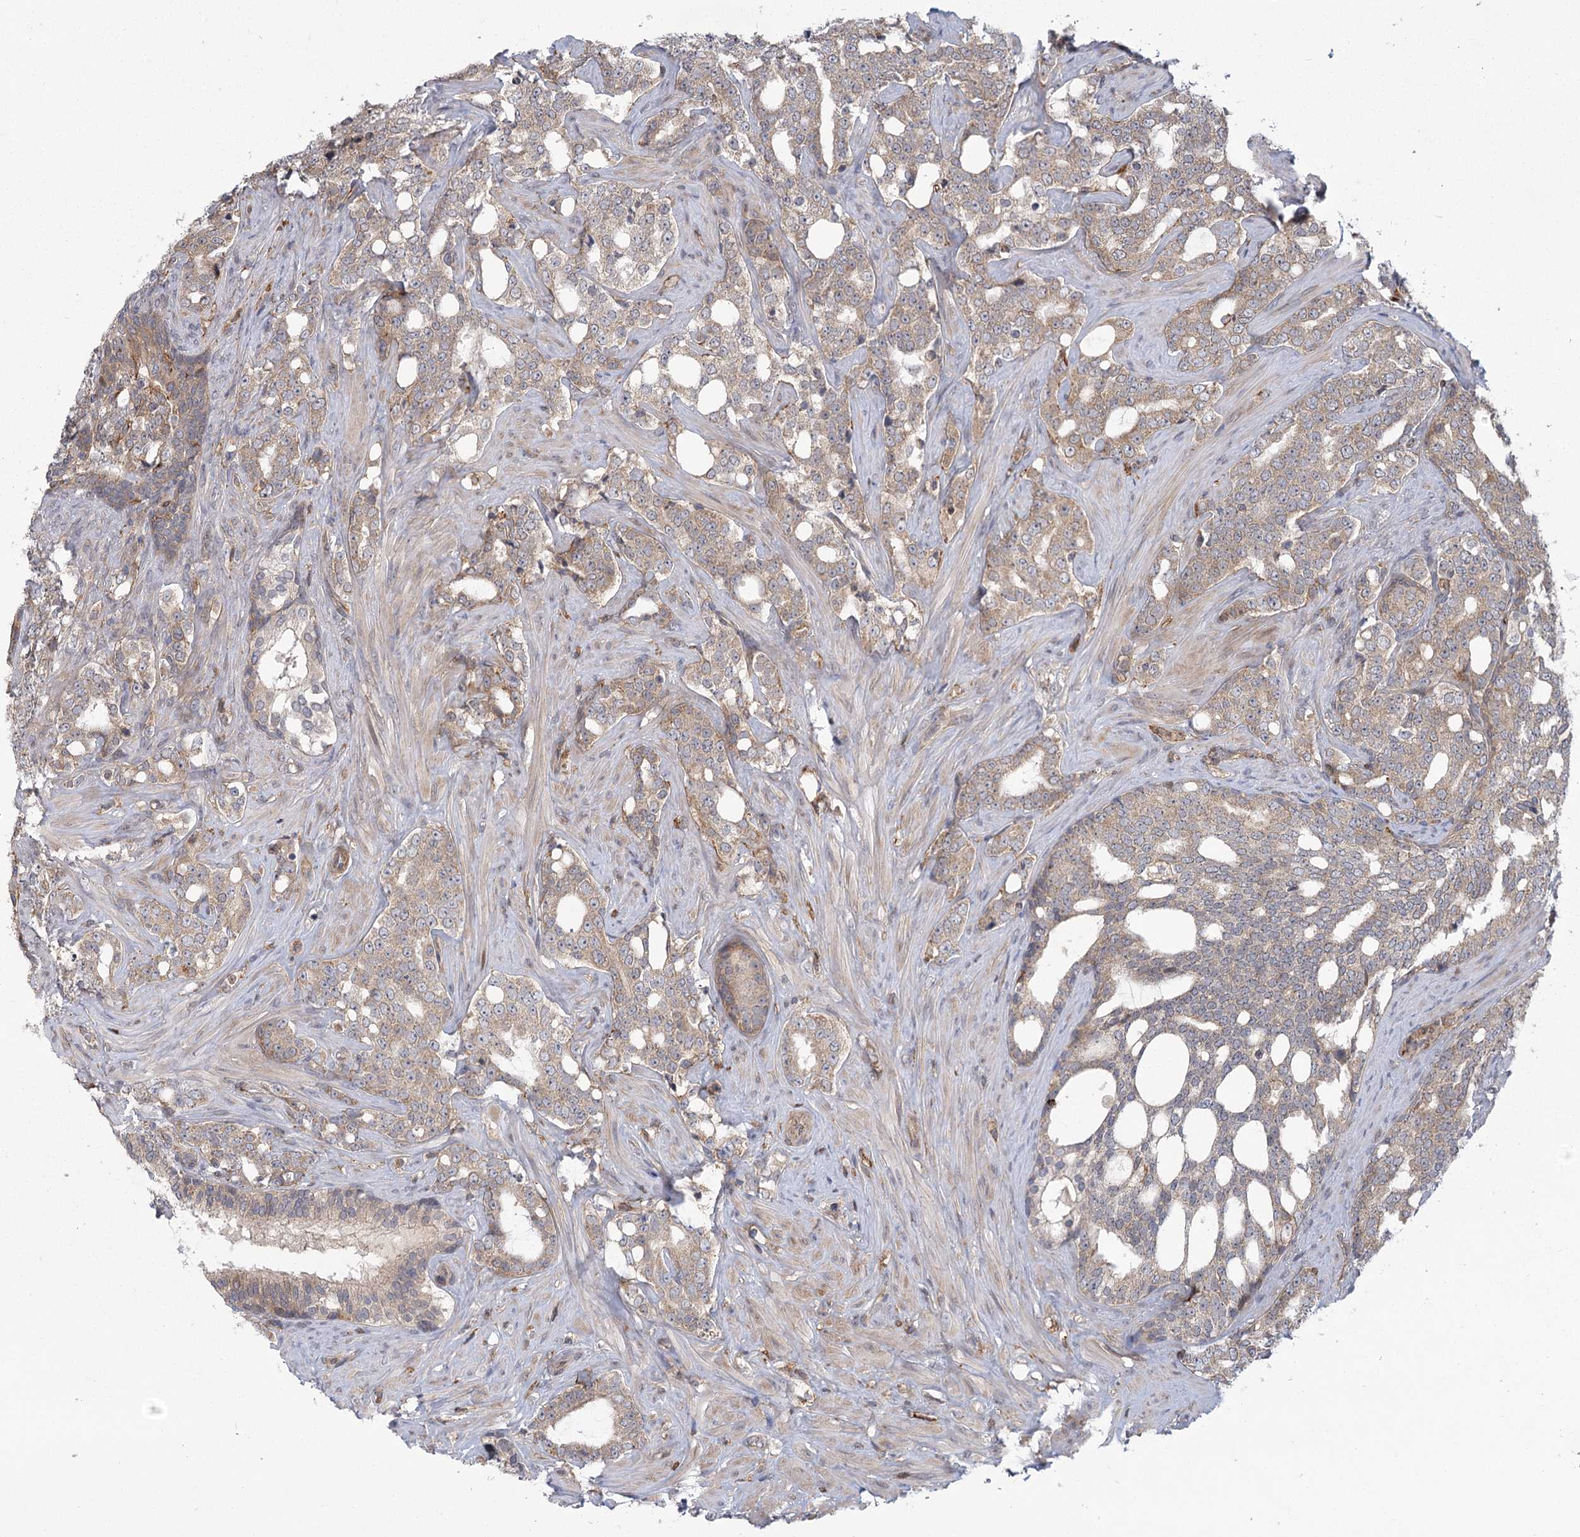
{"staining": {"intensity": "weak", "quantity": "25%-75%", "location": "cytoplasmic/membranous"}, "tissue": "prostate cancer", "cell_type": "Tumor cells", "image_type": "cancer", "snomed": [{"axis": "morphology", "description": "Adenocarcinoma, High grade"}, {"axis": "topography", "description": "Prostate"}], "caption": "Weak cytoplasmic/membranous protein staining is appreciated in about 25%-75% of tumor cells in prostate cancer (high-grade adenocarcinoma).", "gene": "MEPE", "patient": {"sex": "male", "age": 64}}